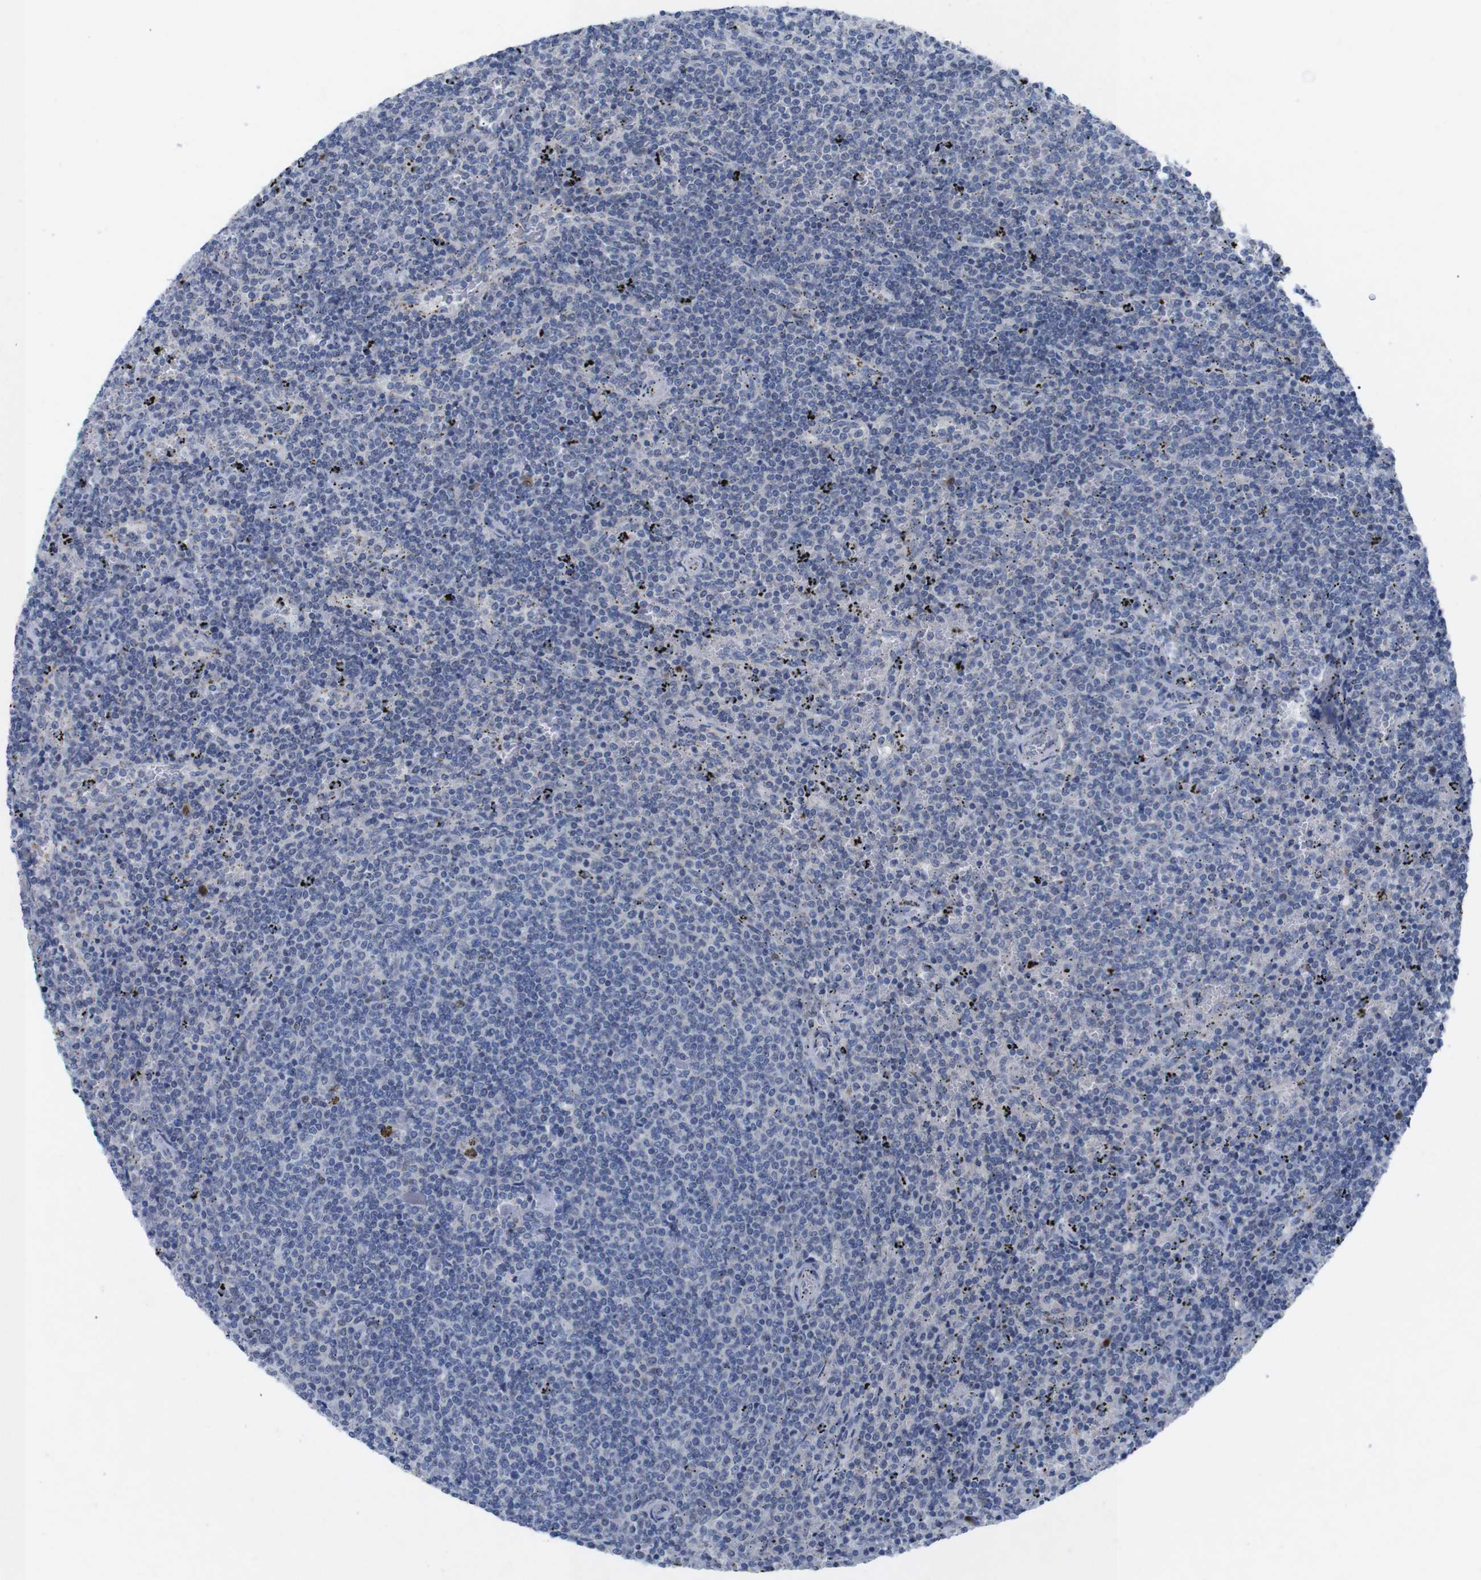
{"staining": {"intensity": "negative", "quantity": "none", "location": "none"}, "tissue": "lymphoma", "cell_type": "Tumor cells", "image_type": "cancer", "snomed": [{"axis": "morphology", "description": "Malignant lymphoma, non-Hodgkin's type, Low grade"}, {"axis": "topography", "description": "Spleen"}], "caption": "Micrograph shows no significant protein staining in tumor cells of lymphoma. Nuclei are stained in blue.", "gene": "IRF4", "patient": {"sex": "female", "age": 50}}